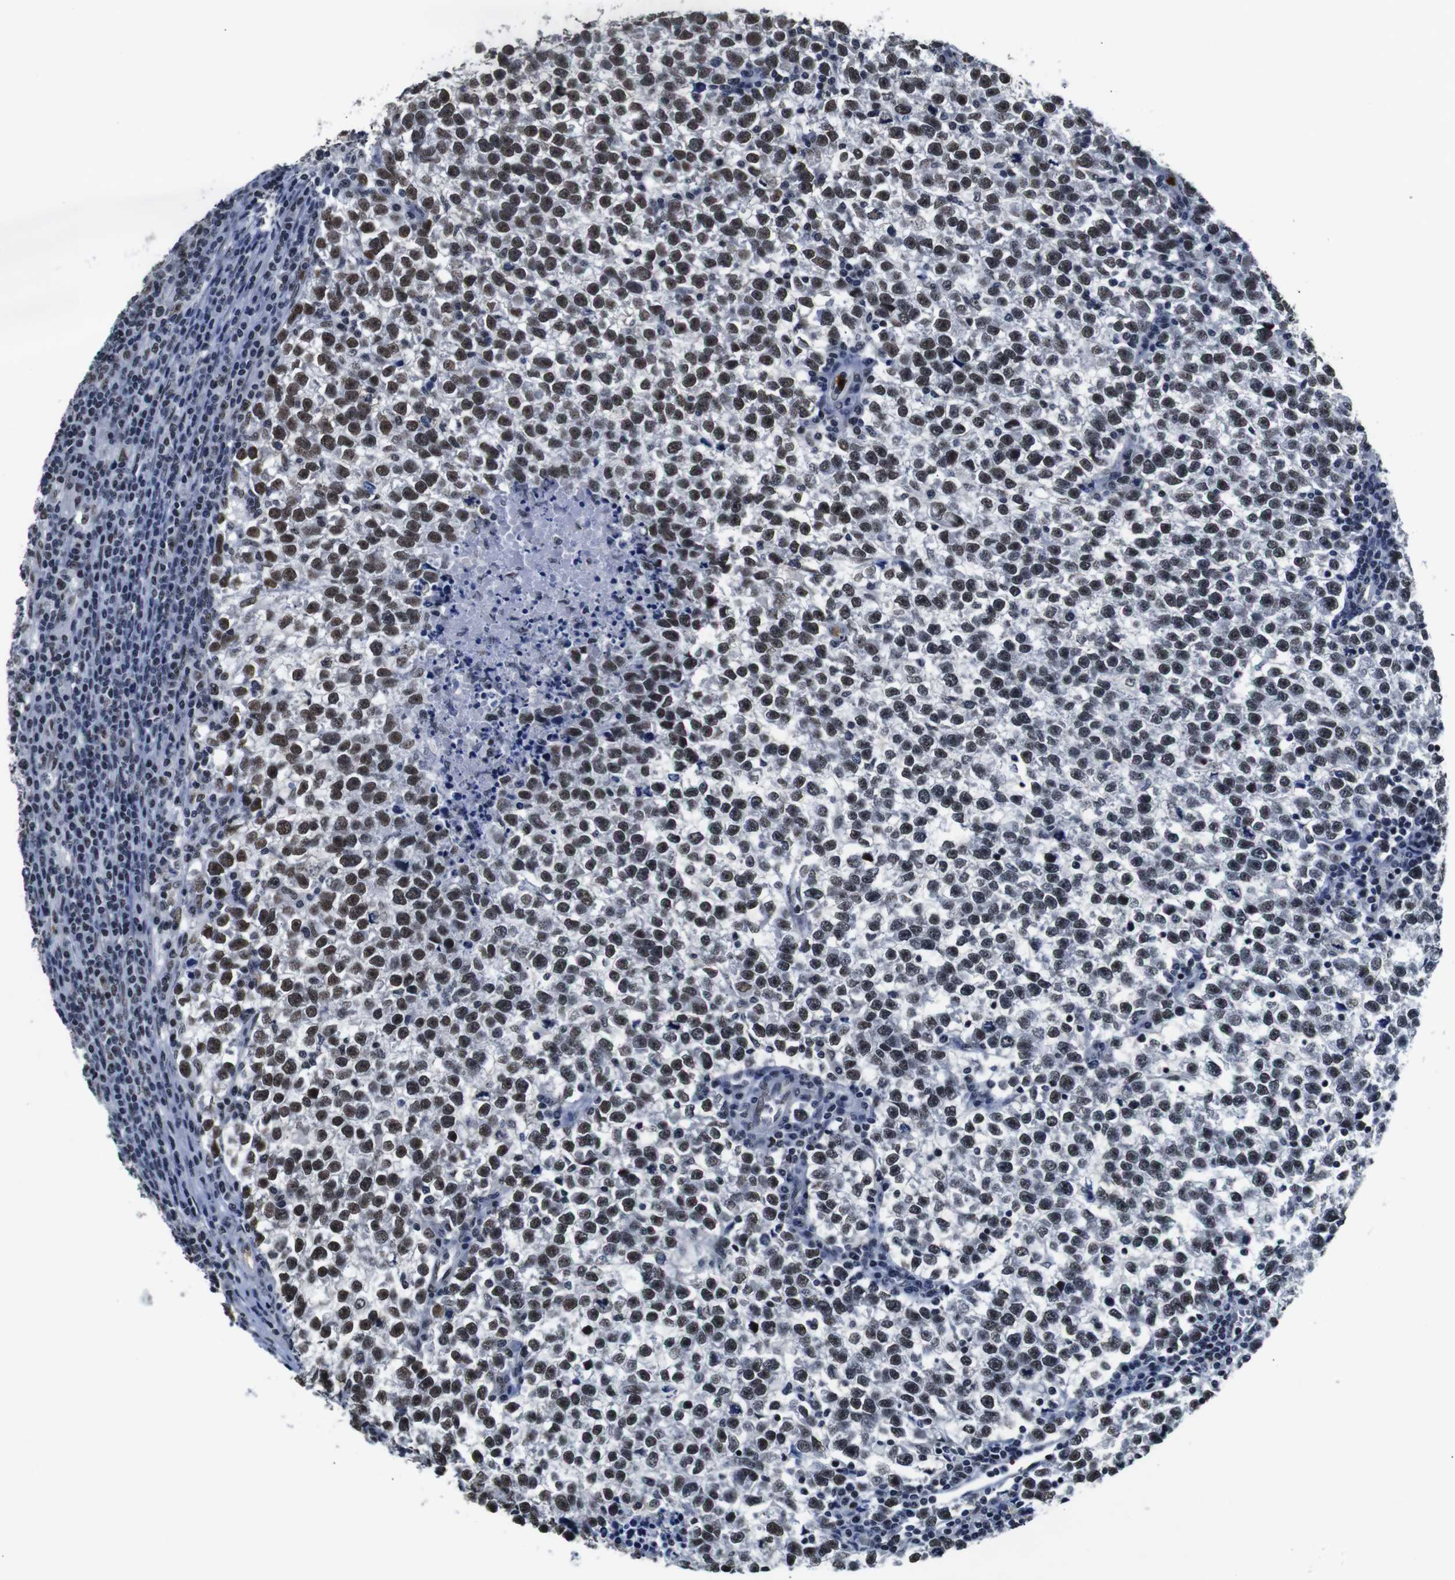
{"staining": {"intensity": "moderate", "quantity": ">75%", "location": "nuclear"}, "tissue": "testis cancer", "cell_type": "Tumor cells", "image_type": "cancer", "snomed": [{"axis": "morphology", "description": "Normal tissue, NOS"}, {"axis": "morphology", "description": "Seminoma, NOS"}, {"axis": "topography", "description": "Testis"}], "caption": "Seminoma (testis) stained with immunohistochemistry shows moderate nuclear staining in approximately >75% of tumor cells. (DAB IHC with brightfield microscopy, high magnification).", "gene": "ILDR2", "patient": {"sex": "male", "age": 43}}